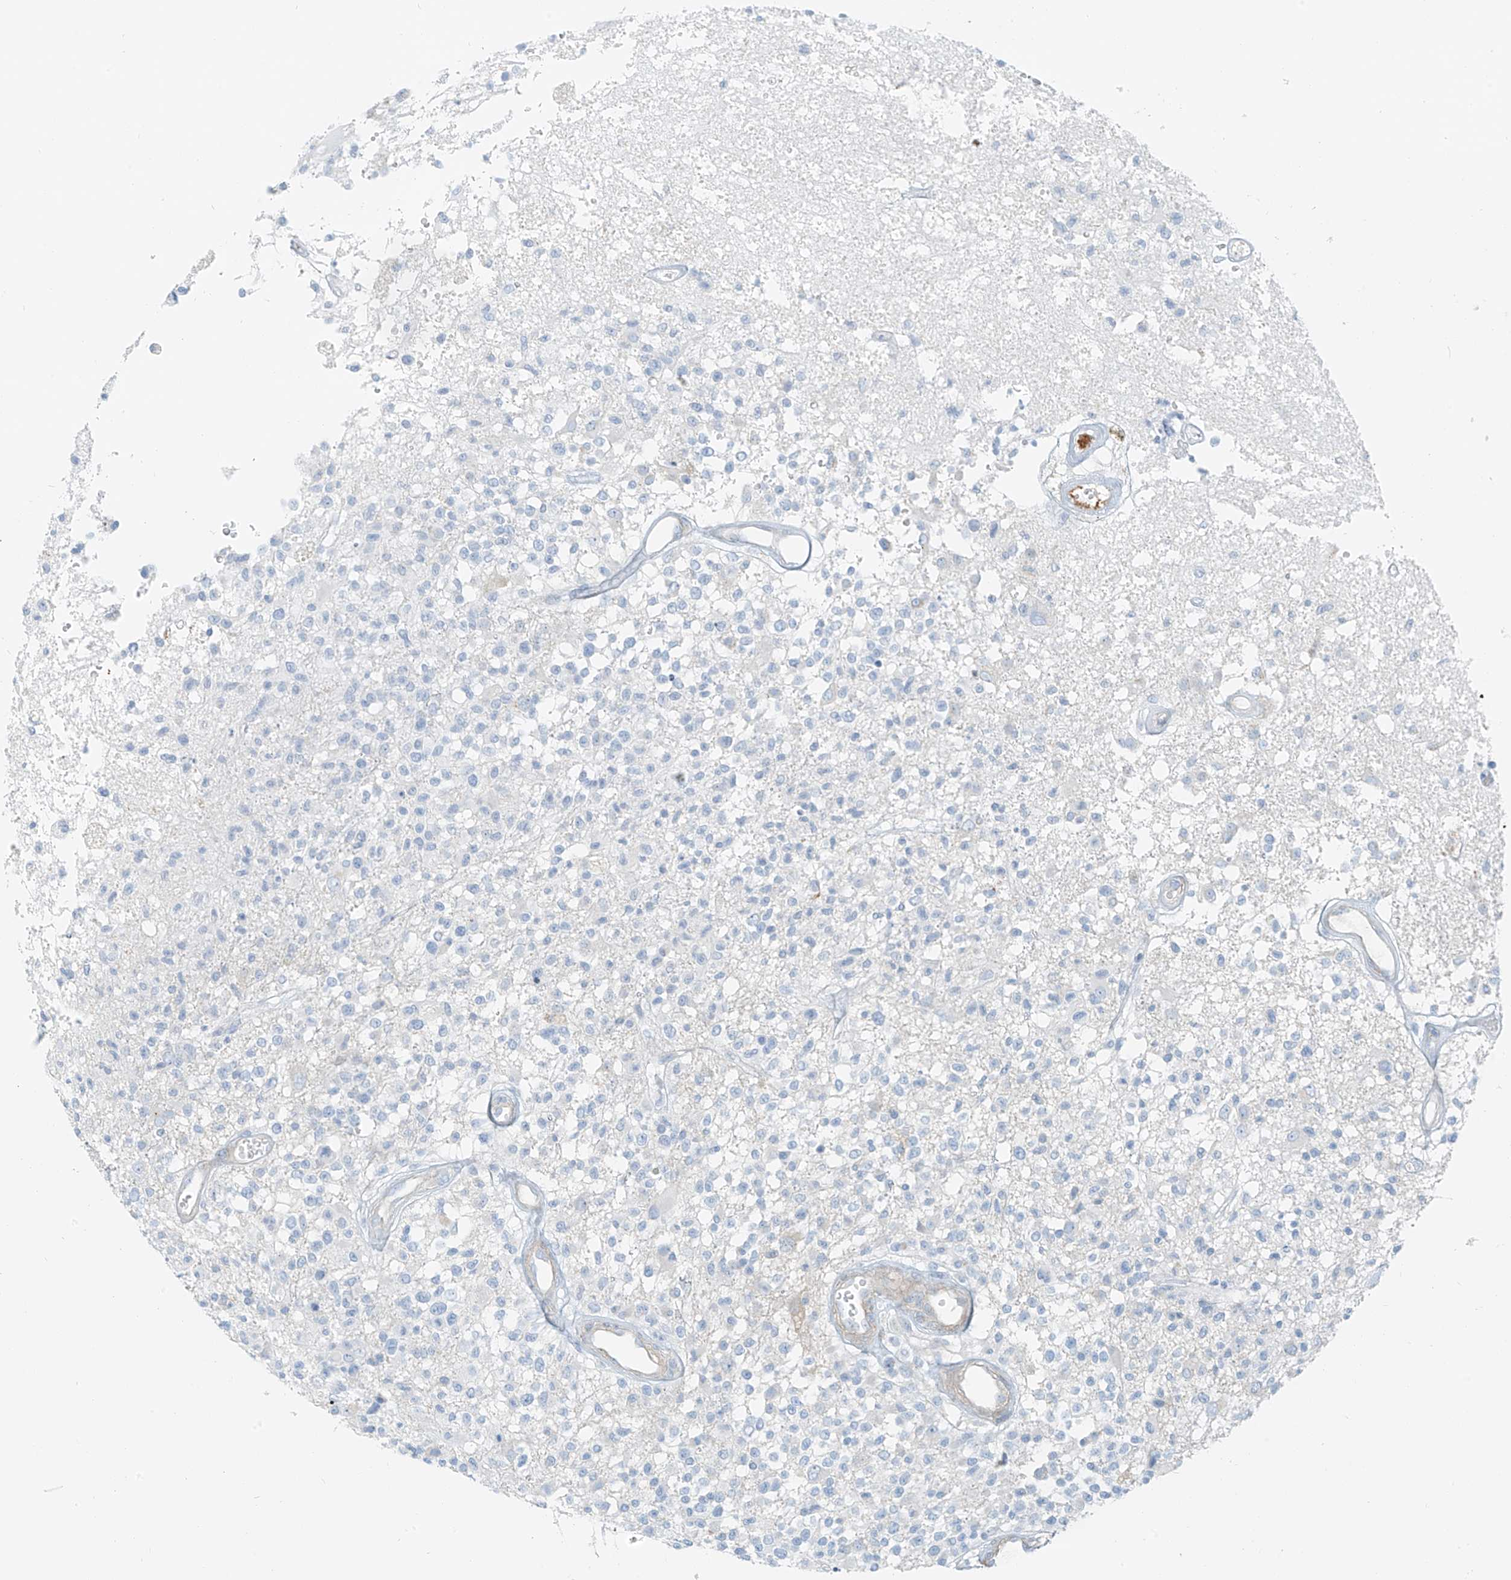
{"staining": {"intensity": "negative", "quantity": "none", "location": "none"}, "tissue": "glioma", "cell_type": "Tumor cells", "image_type": "cancer", "snomed": [{"axis": "morphology", "description": "Glioma, malignant, High grade"}, {"axis": "morphology", "description": "Glioblastoma, NOS"}, {"axis": "topography", "description": "Brain"}], "caption": "This is an immunohistochemistry micrograph of human glioblastoma. There is no expression in tumor cells.", "gene": "SMCP", "patient": {"sex": "male", "age": 60}}